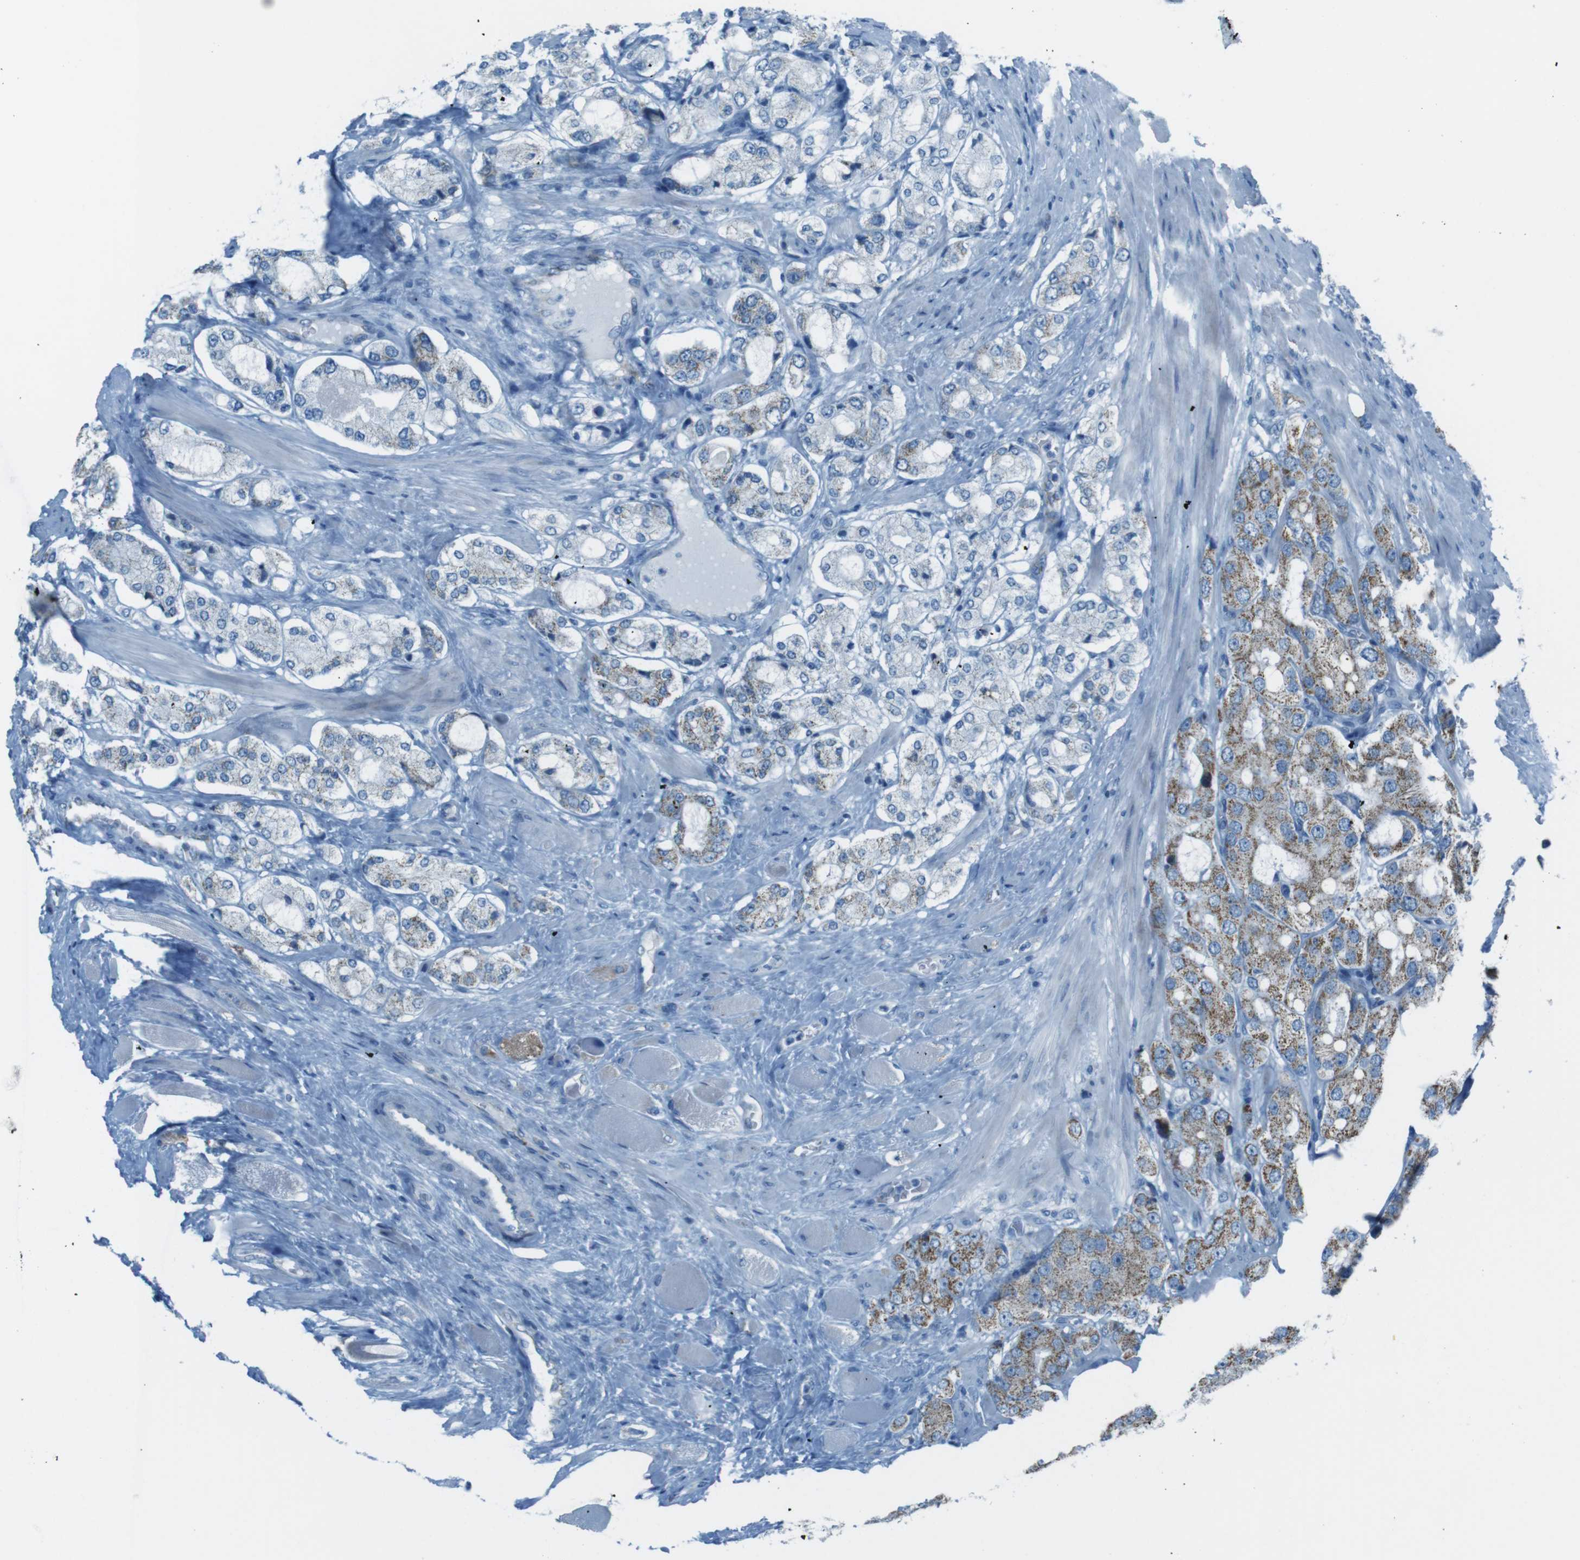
{"staining": {"intensity": "moderate", "quantity": ">75%", "location": "cytoplasmic/membranous"}, "tissue": "prostate cancer", "cell_type": "Tumor cells", "image_type": "cancer", "snomed": [{"axis": "morphology", "description": "Adenocarcinoma, High grade"}, {"axis": "topography", "description": "Prostate"}], "caption": "There is medium levels of moderate cytoplasmic/membranous staining in tumor cells of prostate cancer, as demonstrated by immunohistochemical staining (brown color).", "gene": "DNAJA3", "patient": {"sex": "male", "age": 65}}